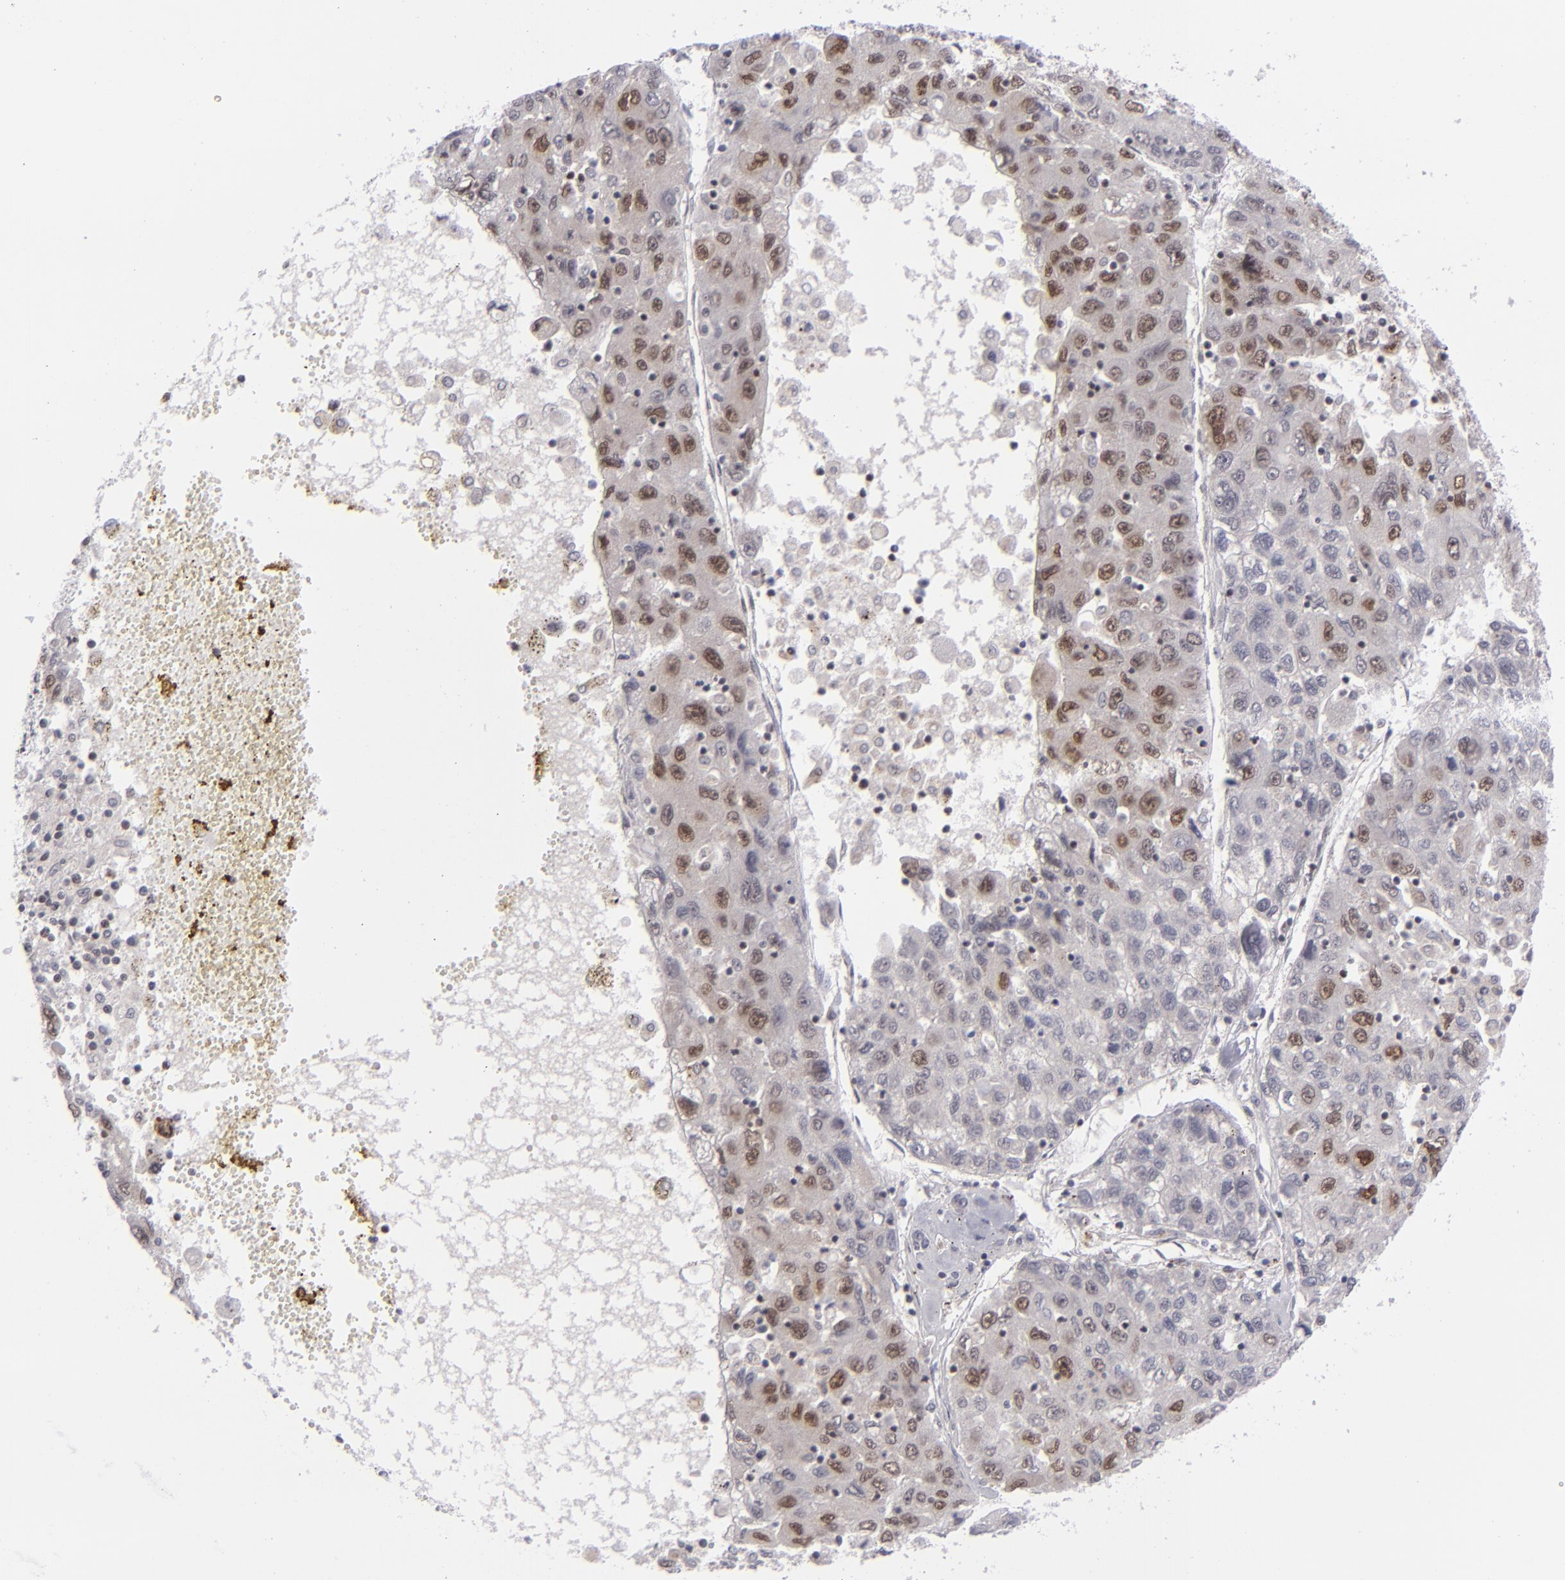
{"staining": {"intensity": "moderate", "quantity": "25%-75%", "location": "nuclear"}, "tissue": "liver cancer", "cell_type": "Tumor cells", "image_type": "cancer", "snomed": [{"axis": "morphology", "description": "Carcinoma, Hepatocellular, NOS"}, {"axis": "topography", "description": "Liver"}], "caption": "Immunohistochemistry (IHC) image of neoplastic tissue: human liver cancer stained using IHC reveals medium levels of moderate protein expression localized specifically in the nuclear of tumor cells, appearing as a nuclear brown color.", "gene": "MLLT3", "patient": {"sex": "male", "age": 49}}